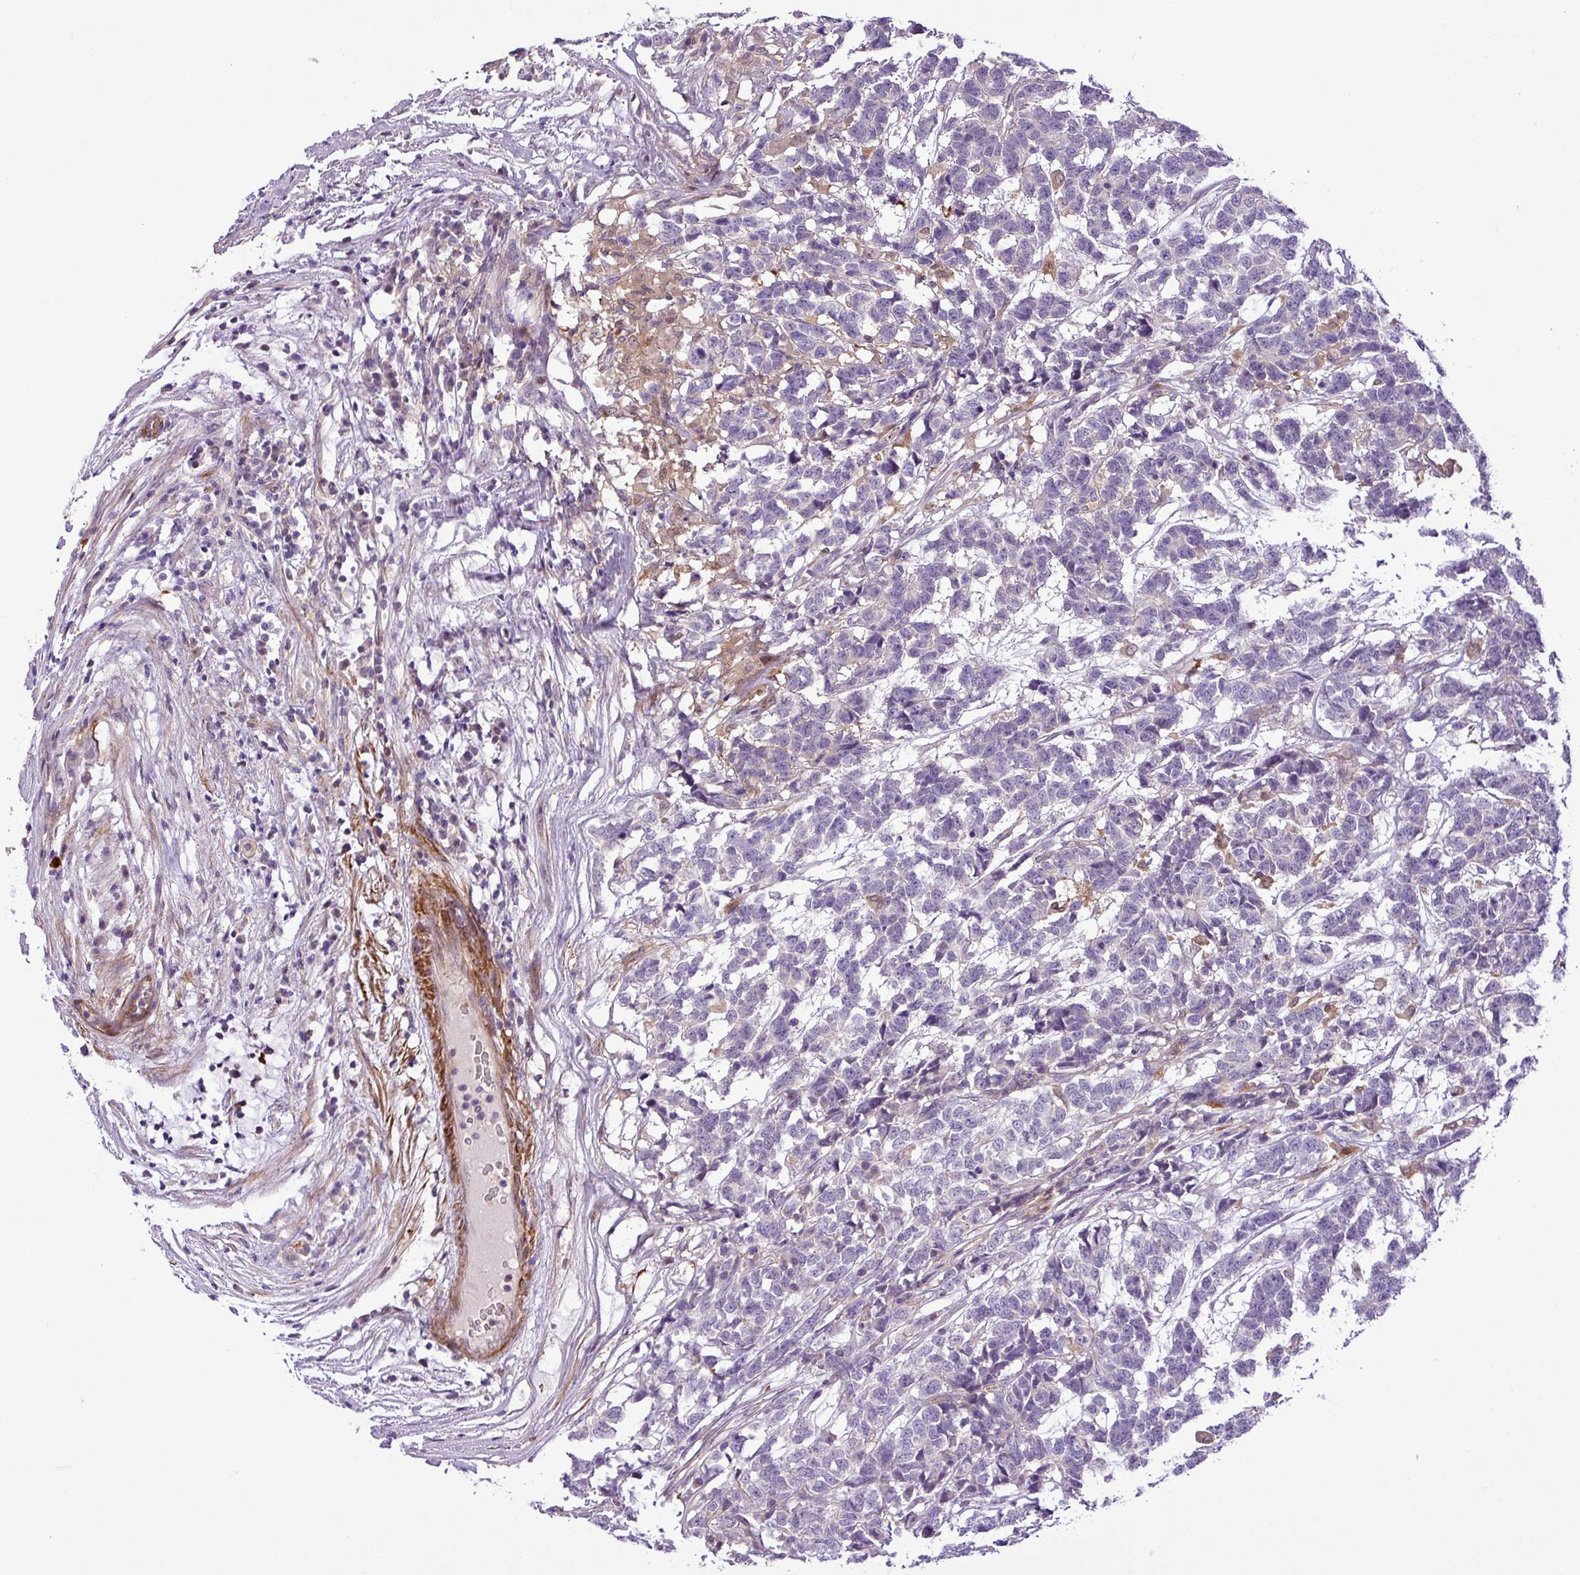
{"staining": {"intensity": "negative", "quantity": "none", "location": "none"}, "tissue": "testis cancer", "cell_type": "Tumor cells", "image_type": "cancer", "snomed": [{"axis": "morphology", "description": "Carcinoma, Embryonal, NOS"}, {"axis": "topography", "description": "Testis"}], "caption": "This is a image of IHC staining of embryonal carcinoma (testis), which shows no positivity in tumor cells.", "gene": "NBEAL2", "patient": {"sex": "male", "age": 26}}